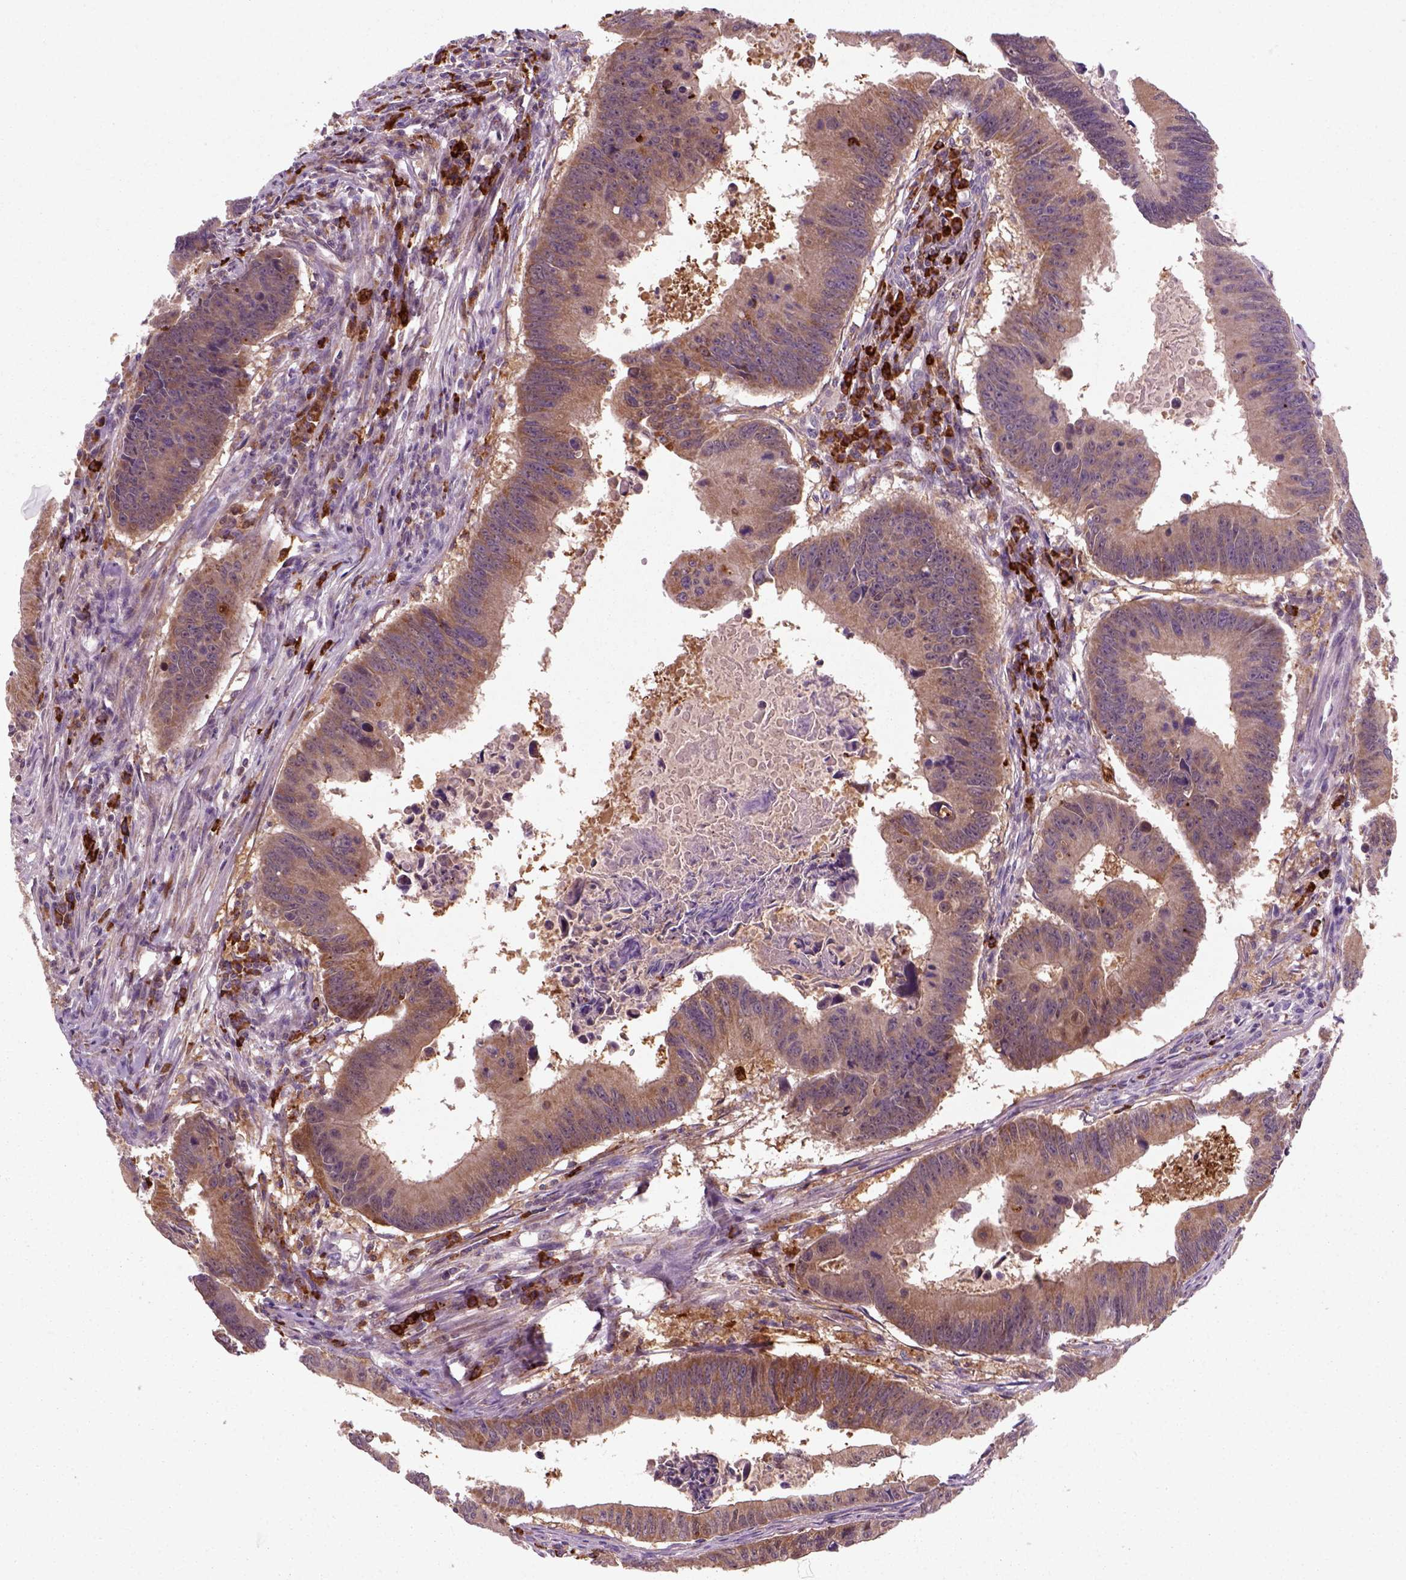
{"staining": {"intensity": "moderate", "quantity": ">75%", "location": "cytoplasmic/membranous"}, "tissue": "colorectal cancer", "cell_type": "Tumor cells", "image_type": "cancer", "snomed": [{"axis": "morphology", "description": "Adenocarcinoma, NOS"}, {"axis": "topography", "description": "Colon"}], "caption": "DAB immunohistochemical staining of colorectal cancer exhibits moderate cytoplasmic/membranous protein expression in approximately >75% of tumor cells. The protein of interest is stained brown, and the nuclei are stained in blue (DAB IHC with brightfield microscopy, high magnification).", "gene": "NUDT16L1", "patient": {"sex": "female", "age": 87}}